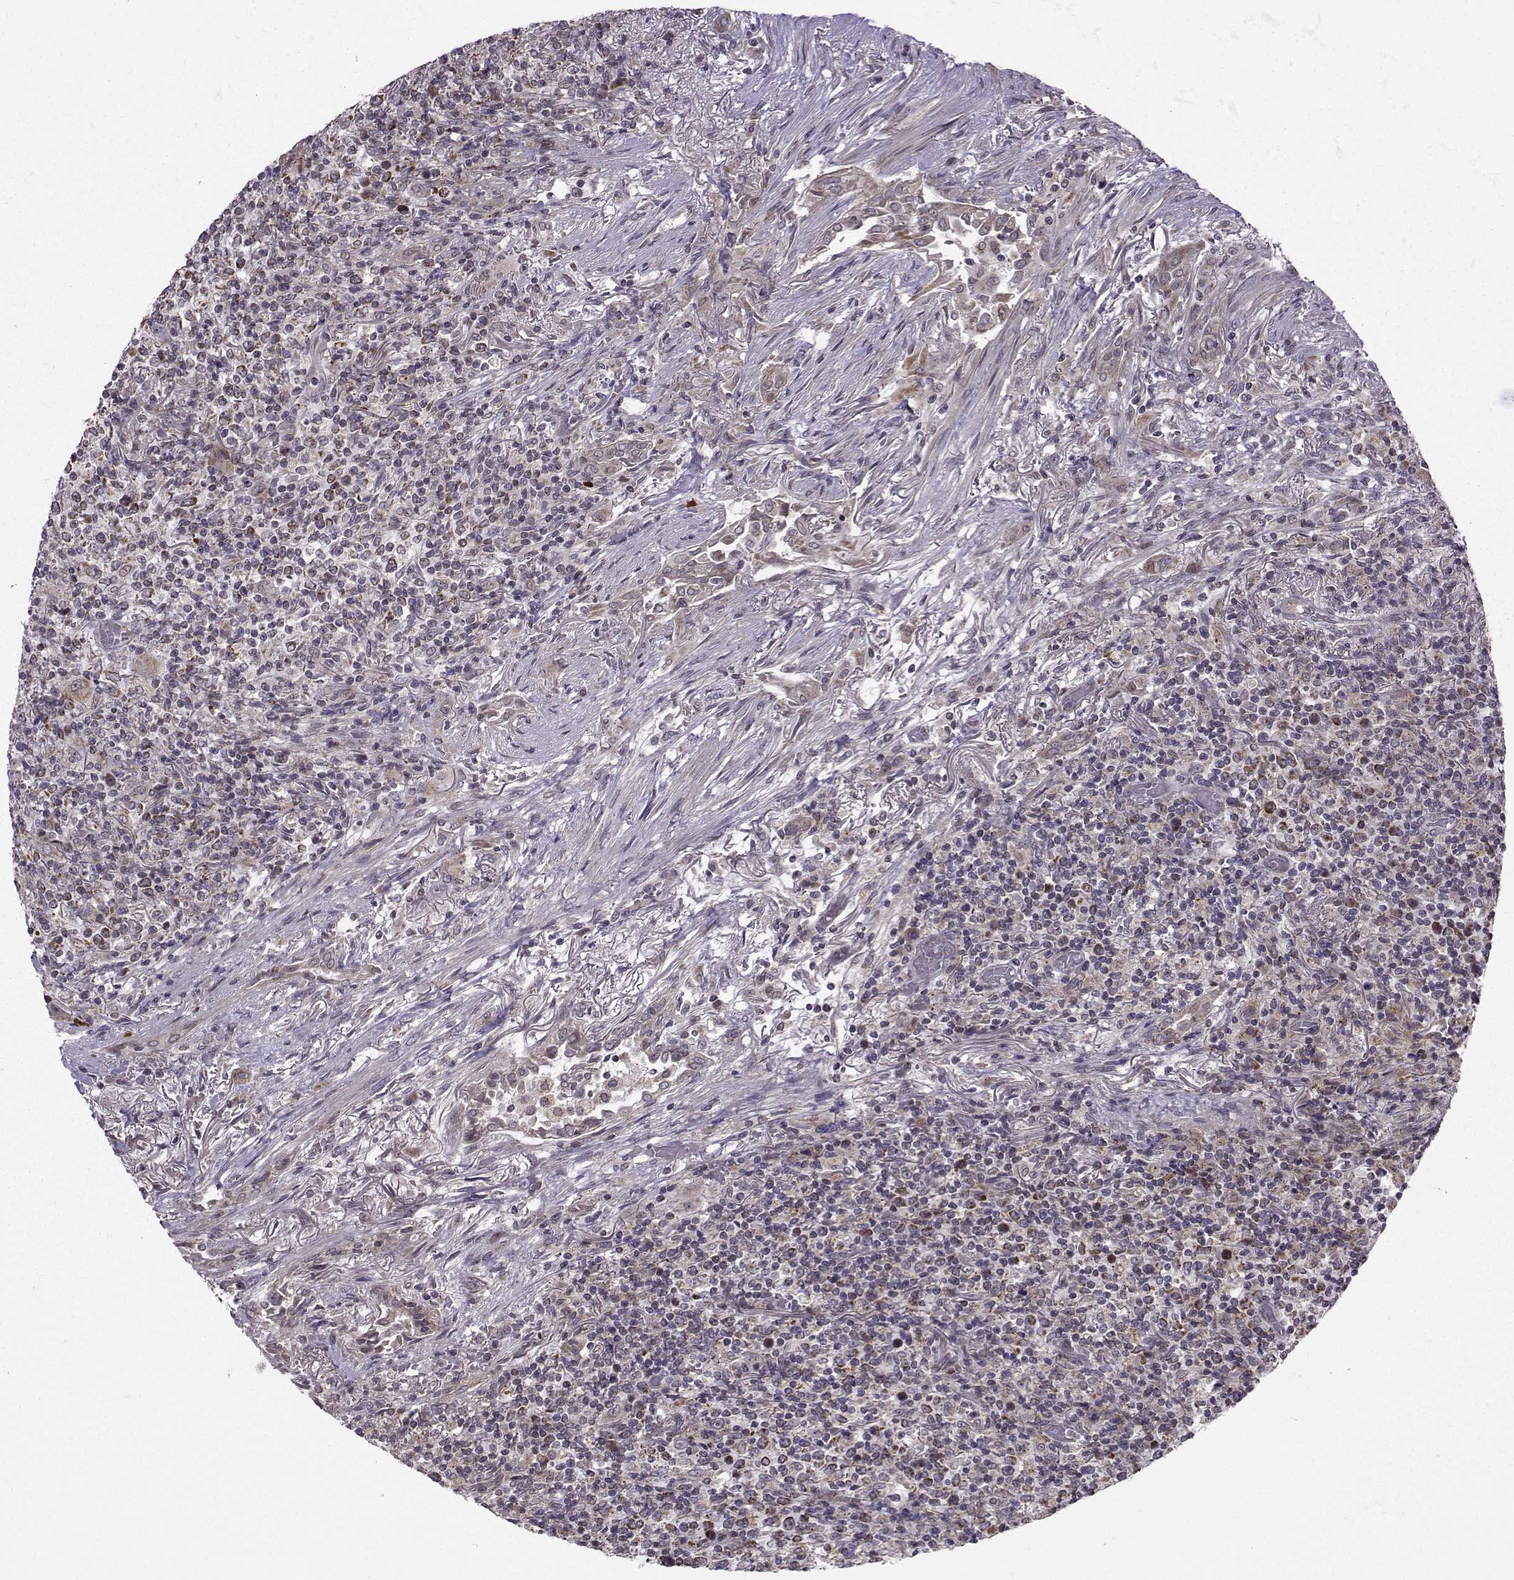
{"staining": {"intensity": "negative", "quantity": "none", "location": "none"}, "tissue": "lymphoma", "cell_type": "Tumor cells", "image_type": "cancer", "snomed": [{"axis": "morphology", "description": "Malignant lymphoma, non-Hodgkin's type, High grade"}, {"axis": "topography", "description": "Lung"}], "caption": "The histopathology image demonstrates no significant positivity in tumor cells of high-grade malignant lymphoma, non-Hodgkin's type. Brightfield microscopy of immunohistochemistry (IHC) stained with DAB (3,3'-diaminobenzidine) (brown) and hematoxylin (blue), captured at high magnification.", "gene": "NECAB3", "patient": {"sex": "male", "age": 79}}